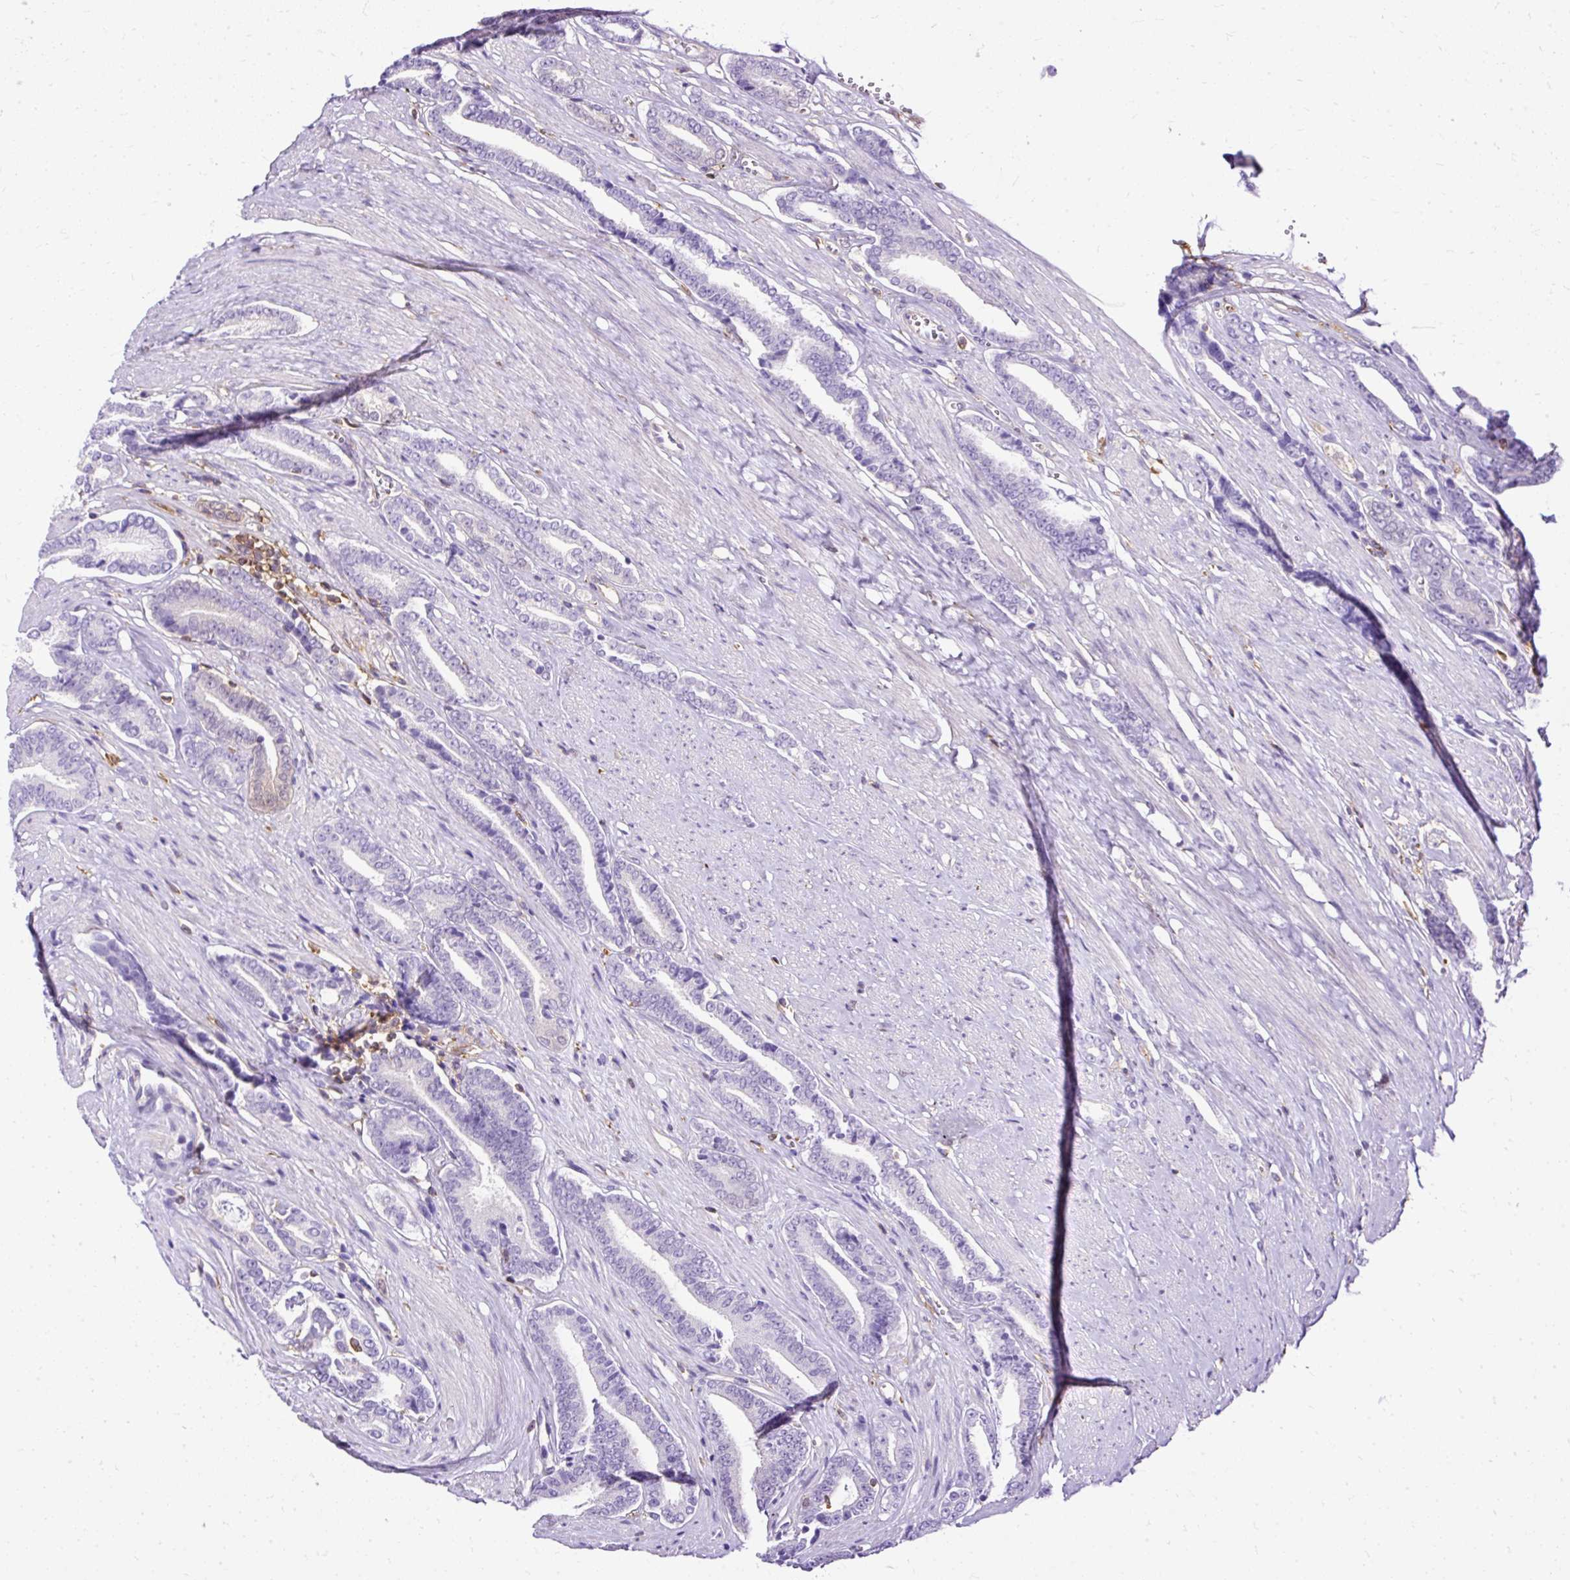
{"staining": {"intensity": "negative", "quantity": "none", "location": "none"}, "tissue": "prostate cancer", "cell_type": "Tumor cells", "image_type": "cancer", "snomed": [{"axis": "morphology", "description": "Adenocarcinoma, NOS"}, {"axis": "topography", "description": "Prostate and seminal vesicle, NOS"}], "caption": "Prostate adenocarcinoma stained for a protein using immunohistochemistry demonstrates no staining tumor cells.", "gene": "TWF2", "patient": {"sex": "male", "age": 76}}